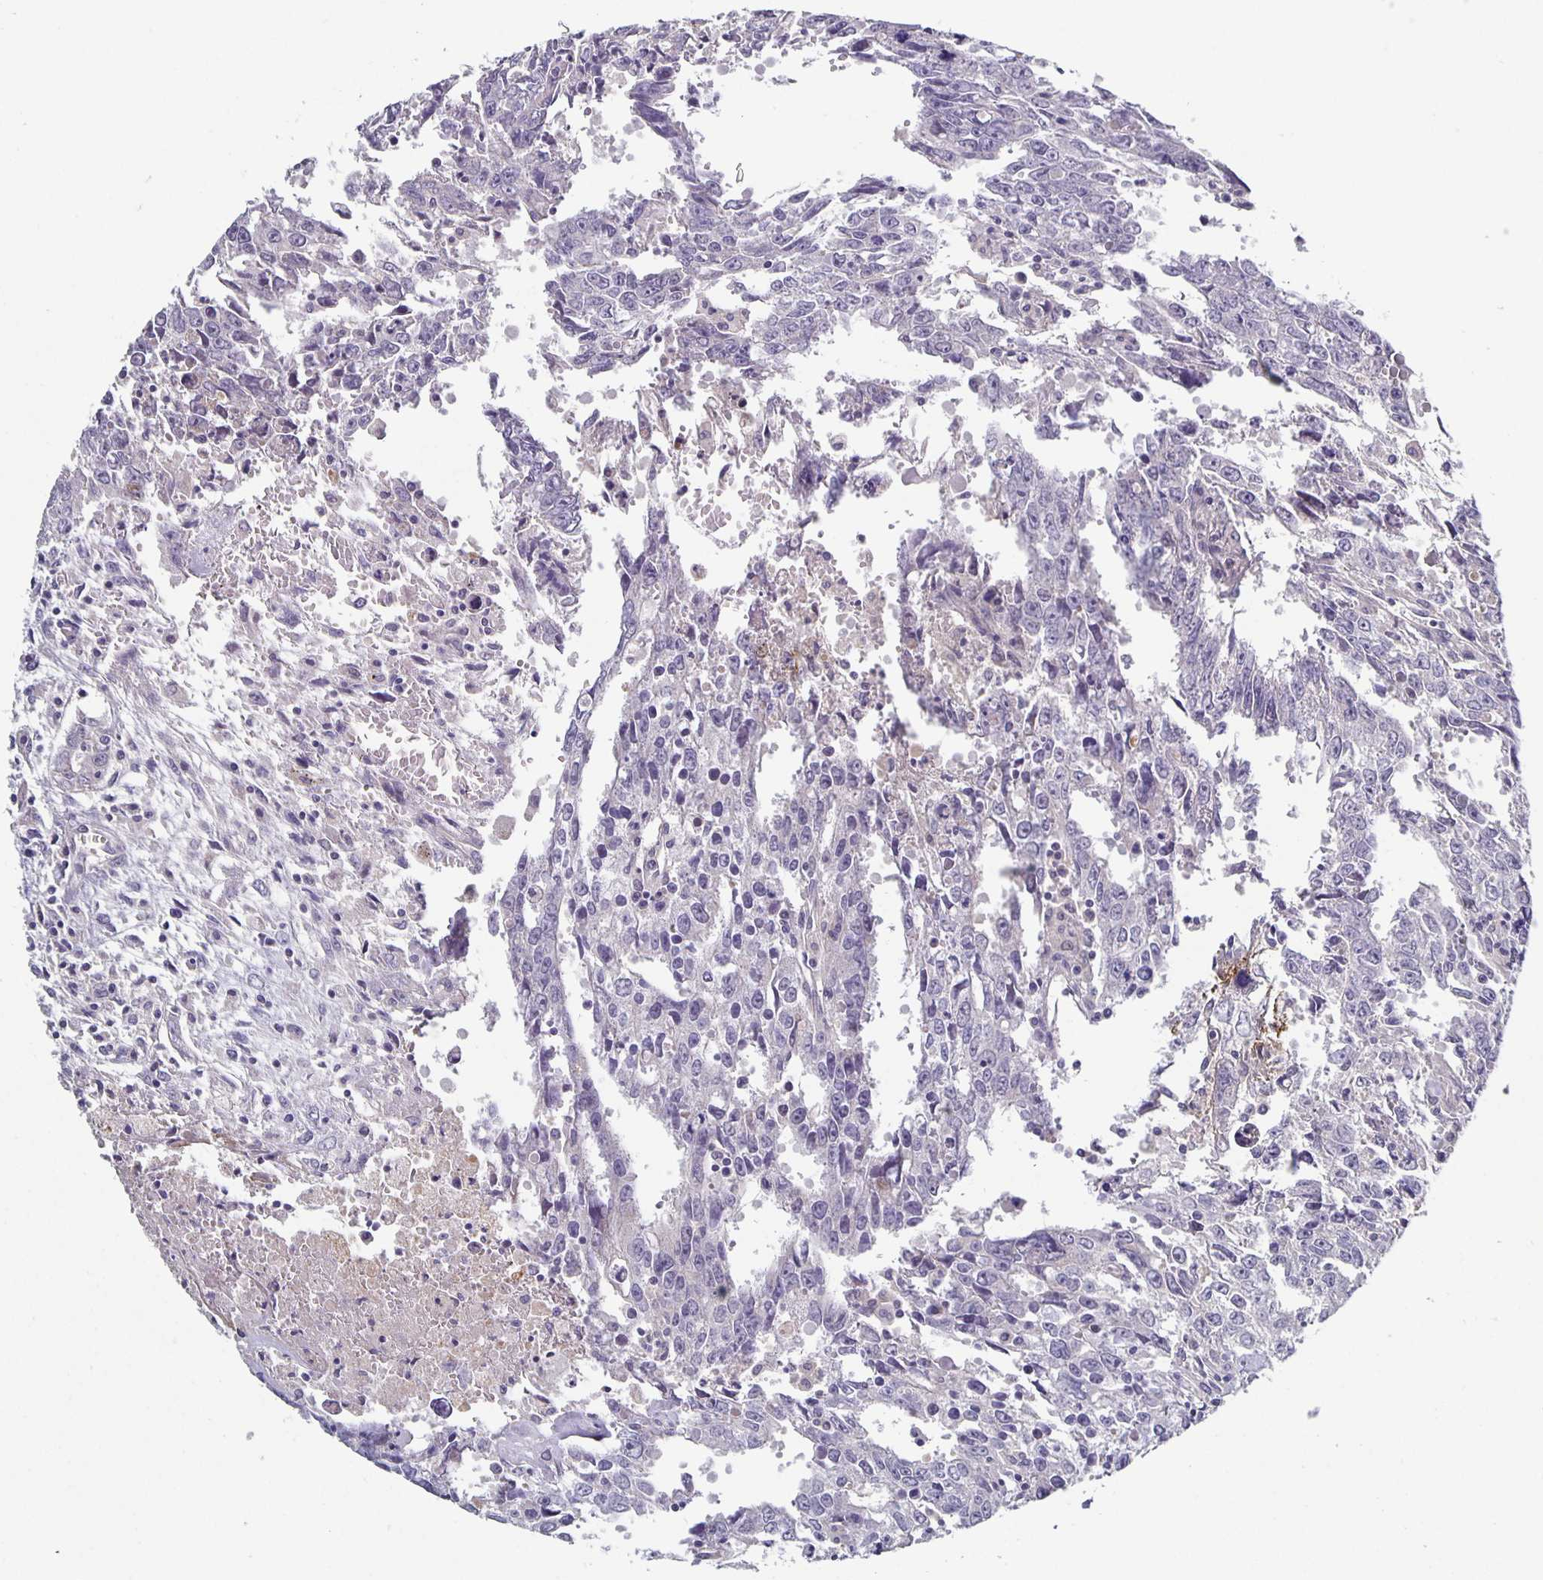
{"staining": {"intensity": "negative", "quantity": "none", "location": "none"}, "tissue": "testis cancer", "cell_type": "Tumor cells", "image_type": "cancer", "snomed": [{"axis": "morphology", "description": "Carcinoma, Embryonal, NOS"}, {"axis": "topography", "description": "Testis"}], "caption": "There is no significant positivity in tumor cells of testis cancer (embryonal carcinoma). Nuclei are stained in blue.", "gene": "GDF15", "patient": {"sex": "male", "age": 22}}